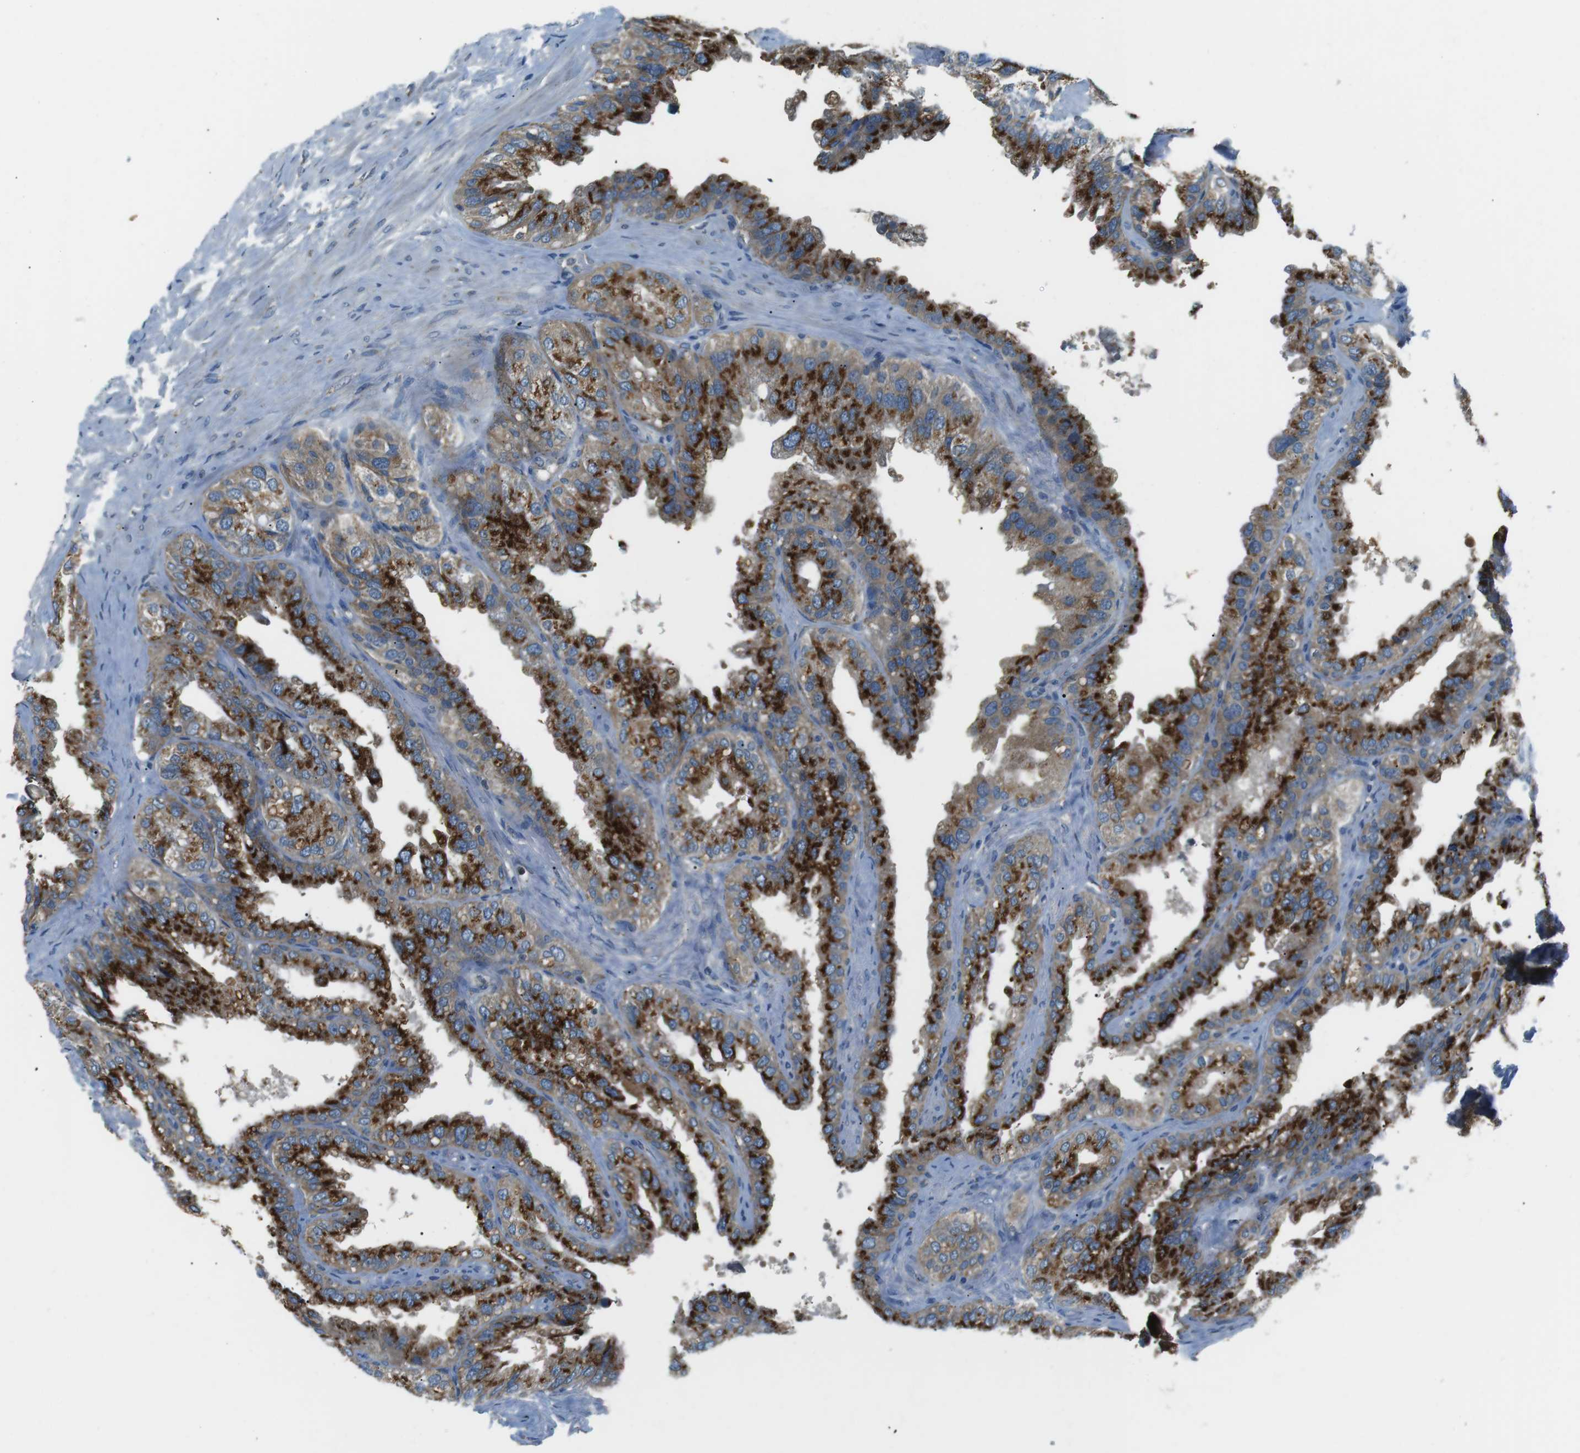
{"staining": {"intensity": "strong", "quantity": ">75%", "location": "cytoplasmic/membranous"}, "tissue": "seminal vesicle", "cell_type": "Glandular cells", "image_type": "normal", "snomed": [{"axis": "morphology", "description": "Normal tissue, NOS"}, {"axis": "topography", "description": "Seminal veicle"}], "caption": "Immunohistochemical staining of unremarkable human seminal vesicle displays >75% levels of strong cytoplasmic/membranous protein staining in approximately >75% of glandular cells. (IHC, brightfield microscopy, high magnification).", "gene": "FAM3B", "patient": {"sex": "male", "age": 68}}